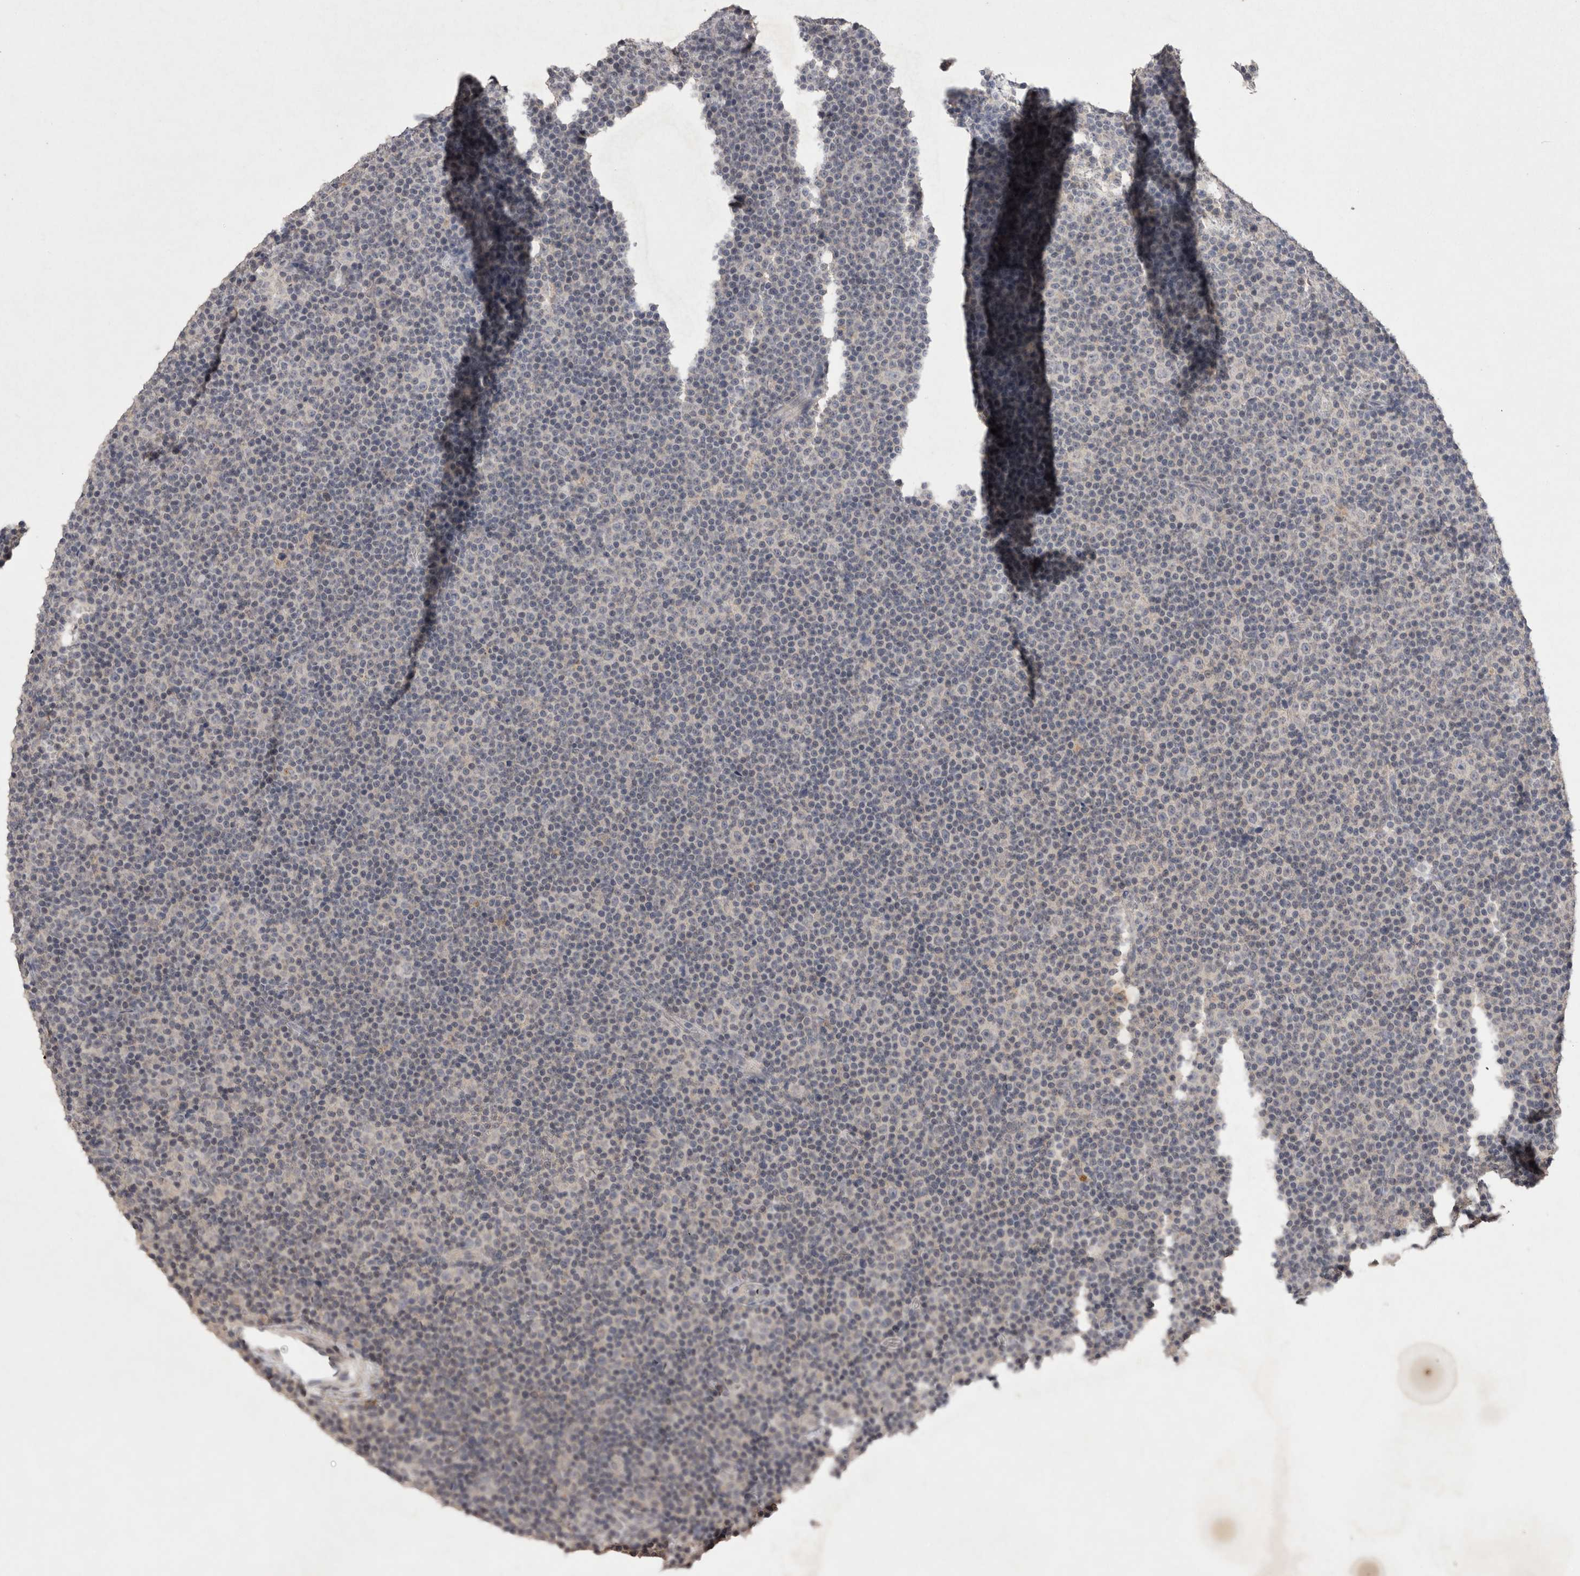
{"staining": {"intensity": "negative", "quantity": "none", "location": "none"}, "tissue": "lymphoma", "cell_type": "Tumor cells", "image_type": "cancer", "snomed": [{"axis": "morphology", "description": "Malignant lymphoma, non-Hodgkin's type, Low grade"}, {"axis": "topography", "description": "Lymph node"}], "caption": "The image displays no significant expression in tumor cells of lymphoma.", "gene": "APLNR", "patient": {"sex": "female", "age": 67}}